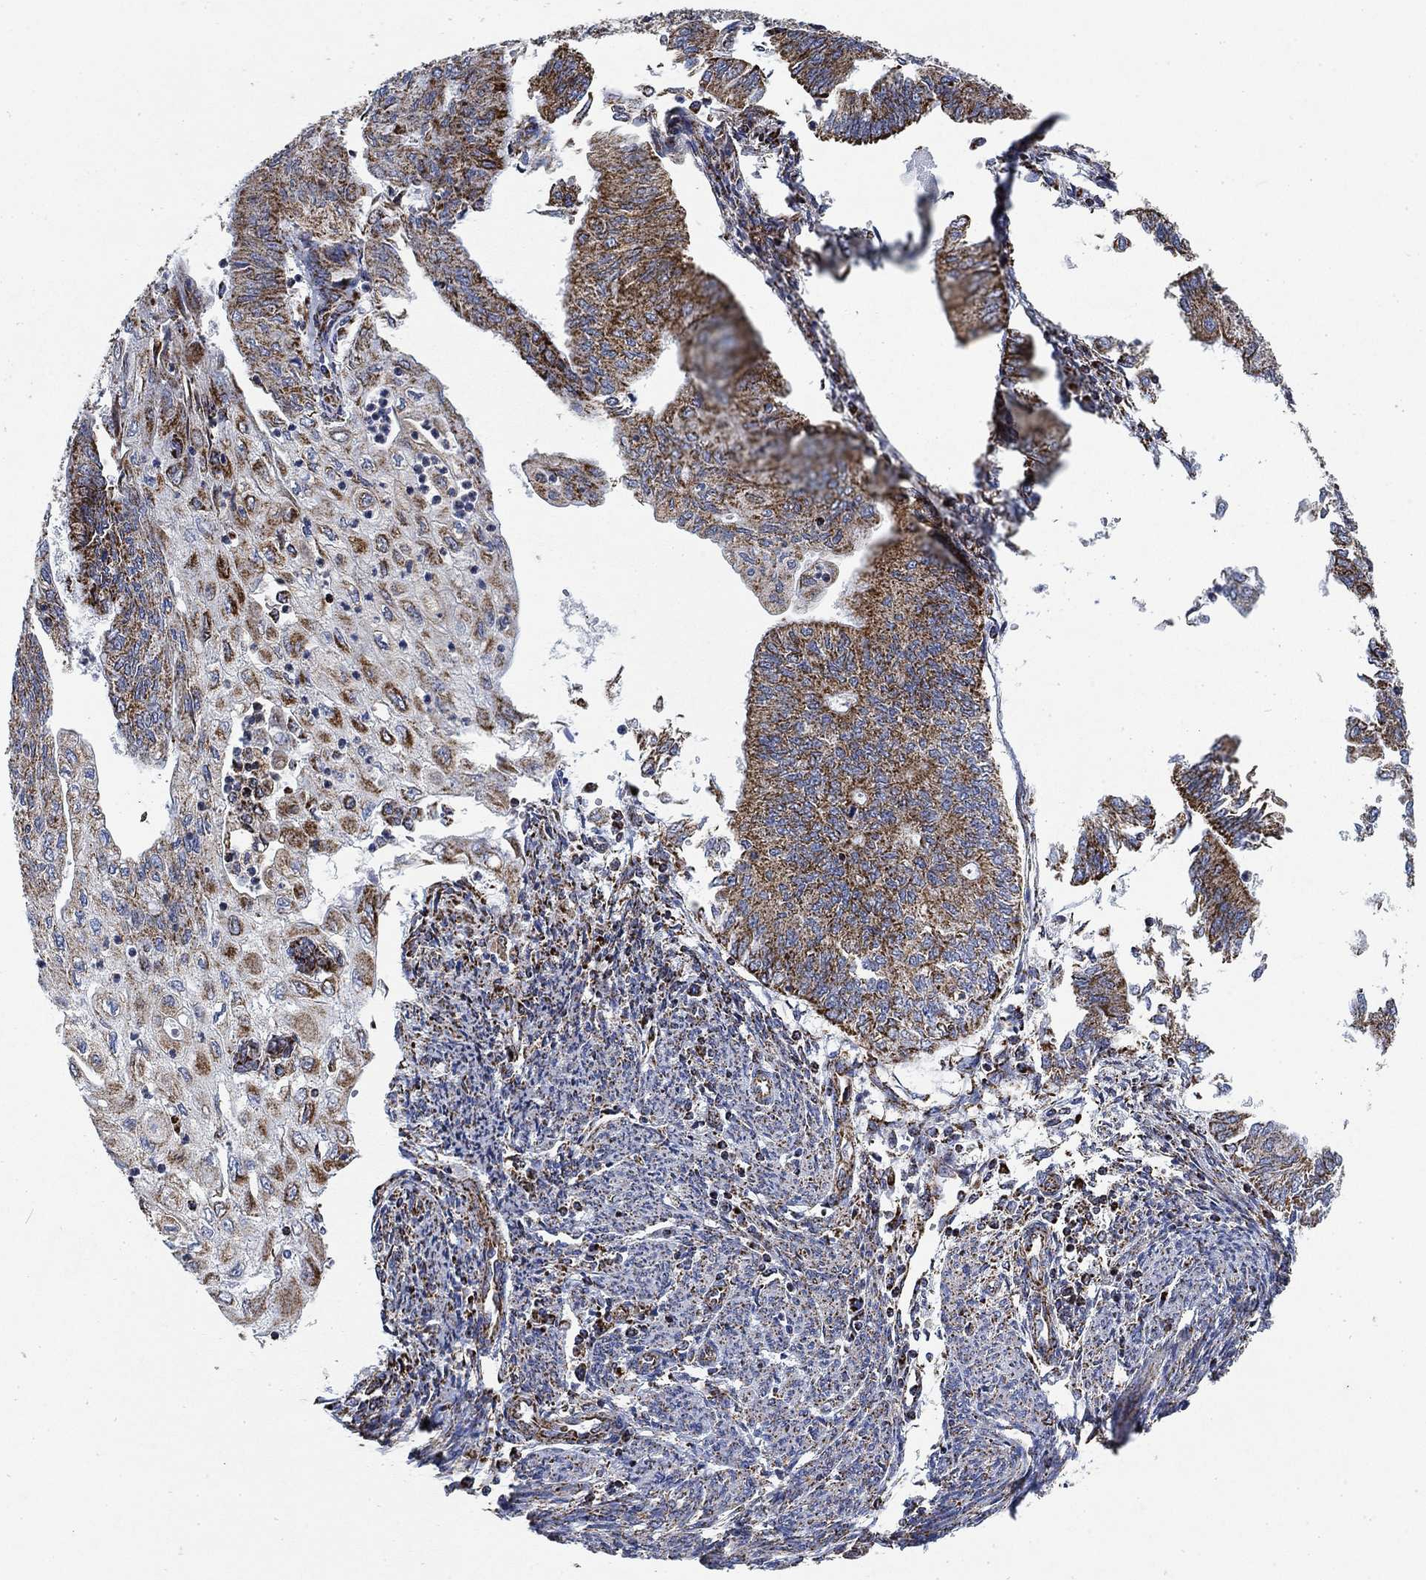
{"staining": {"intensity": "moderate", "quantity": ">75%", "location": "cytoplasmic/membranous"}, "tissue": "endometrial cancer", "cell_type": "Tumor cells", "image_type": "cancer", "snomed": [{"axis": "morphology", "description": "Adenocarcinoma, NOS"}, {"axis": "topography", "description": "Endometrium"}], "caption": "A medium amount of moderate cytoplasmic/membranous staining is appreciated in about >75% of tumor cells in endometrial adenocarcinoma tissue.", "gene": "NDUFS3", "patient": {"sex": "female", "age": 59}}